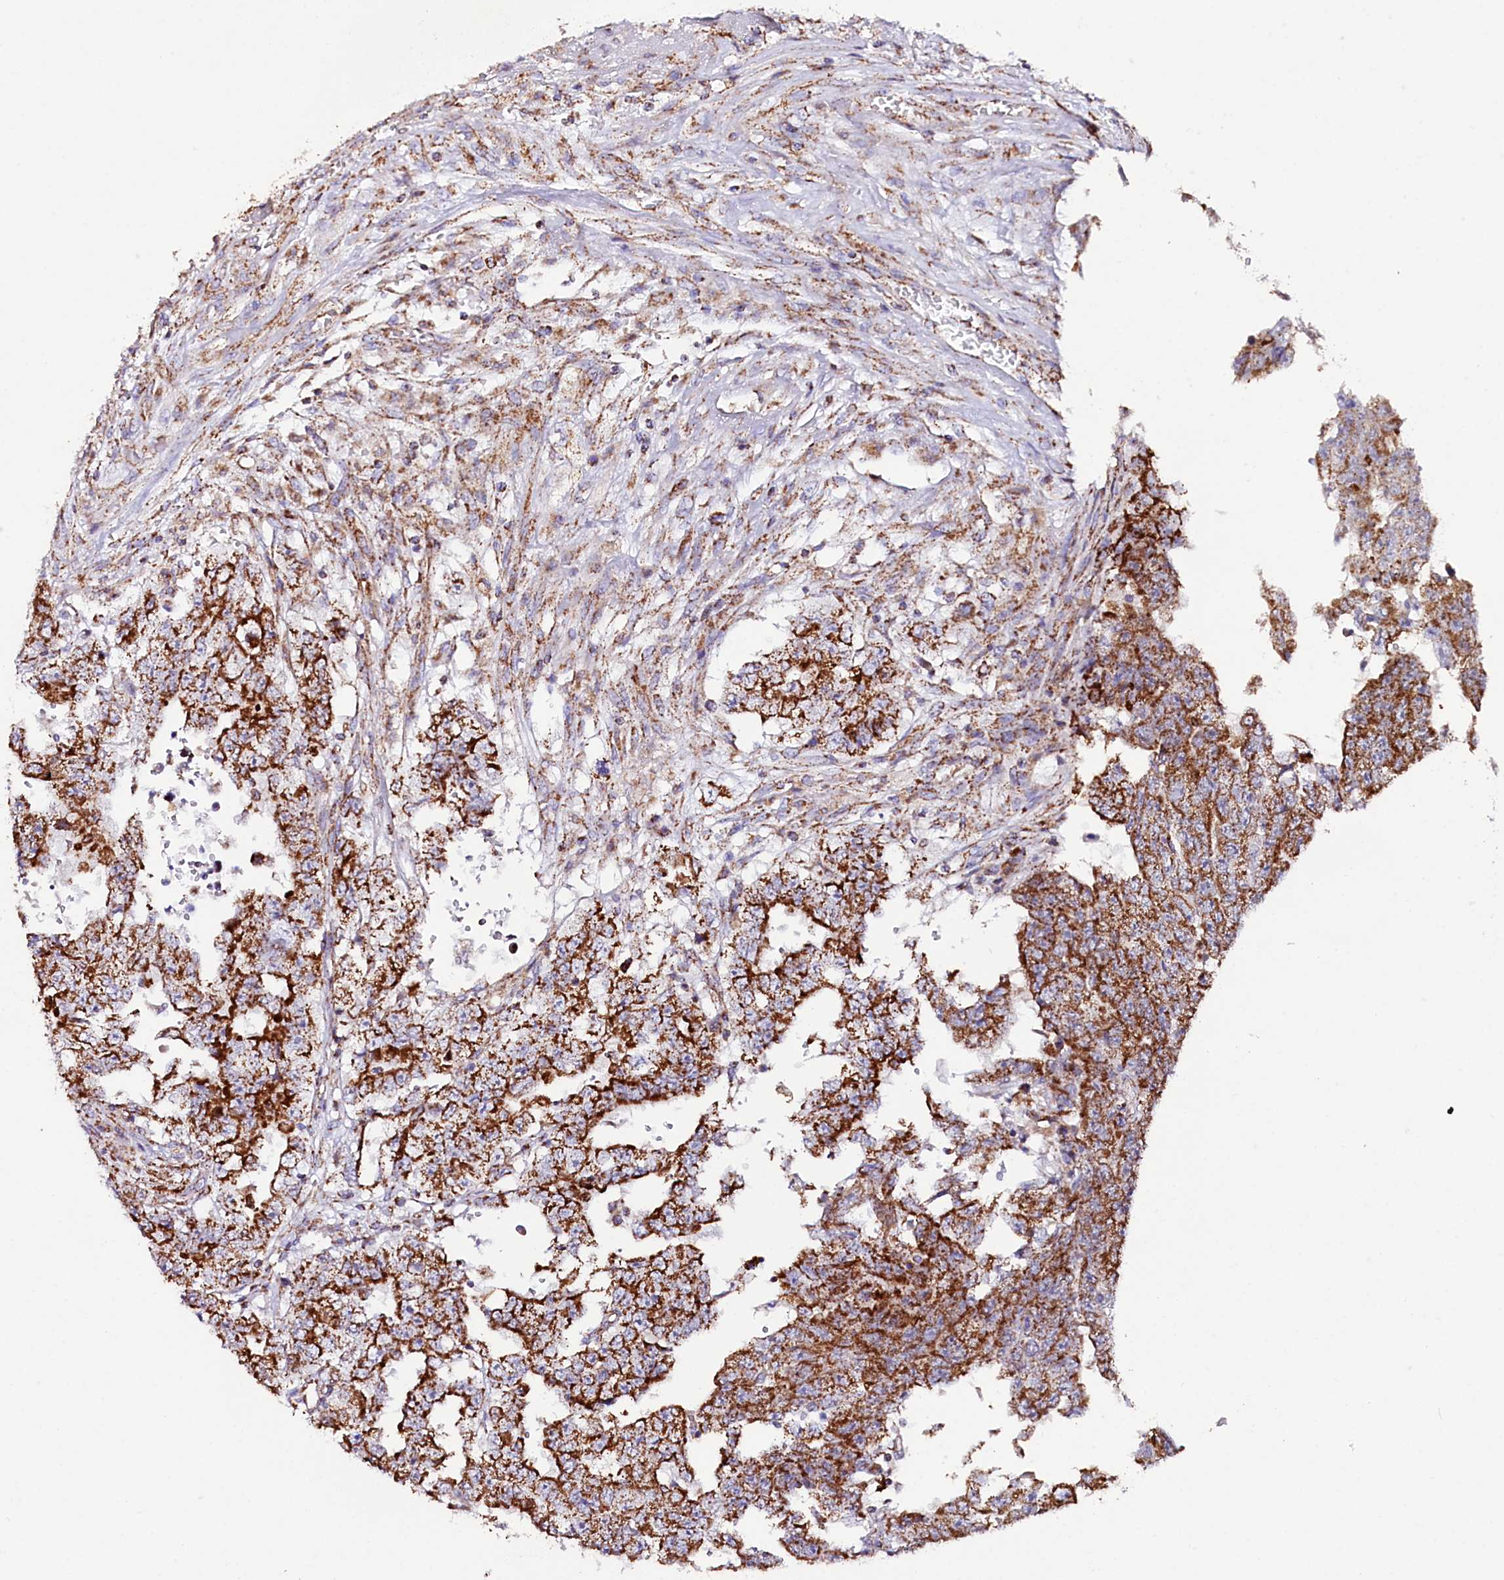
{"staining": {"intensity": "strong", "quantity": "<25%", "location": "cytoplasmic/membranous"}, "tissue": "testis cancer", "cell_type": "Tumor cells", "image_type": "cancer", "snomed": [{"axis": "morphology", "description": "Carcinoma, Embryonal, NOS"}, {"axis": "topography", "description": "Testis"}], "caption": "This photomicrograph demonstrates immunohistochemistry staining of human testis embryonal carcinoma, with medium strong cytoplasmic/membranous expression in approximately <25% of tumor cells.", "gene": "APLP2", "patient": {"sex": "male", "age": 25}}